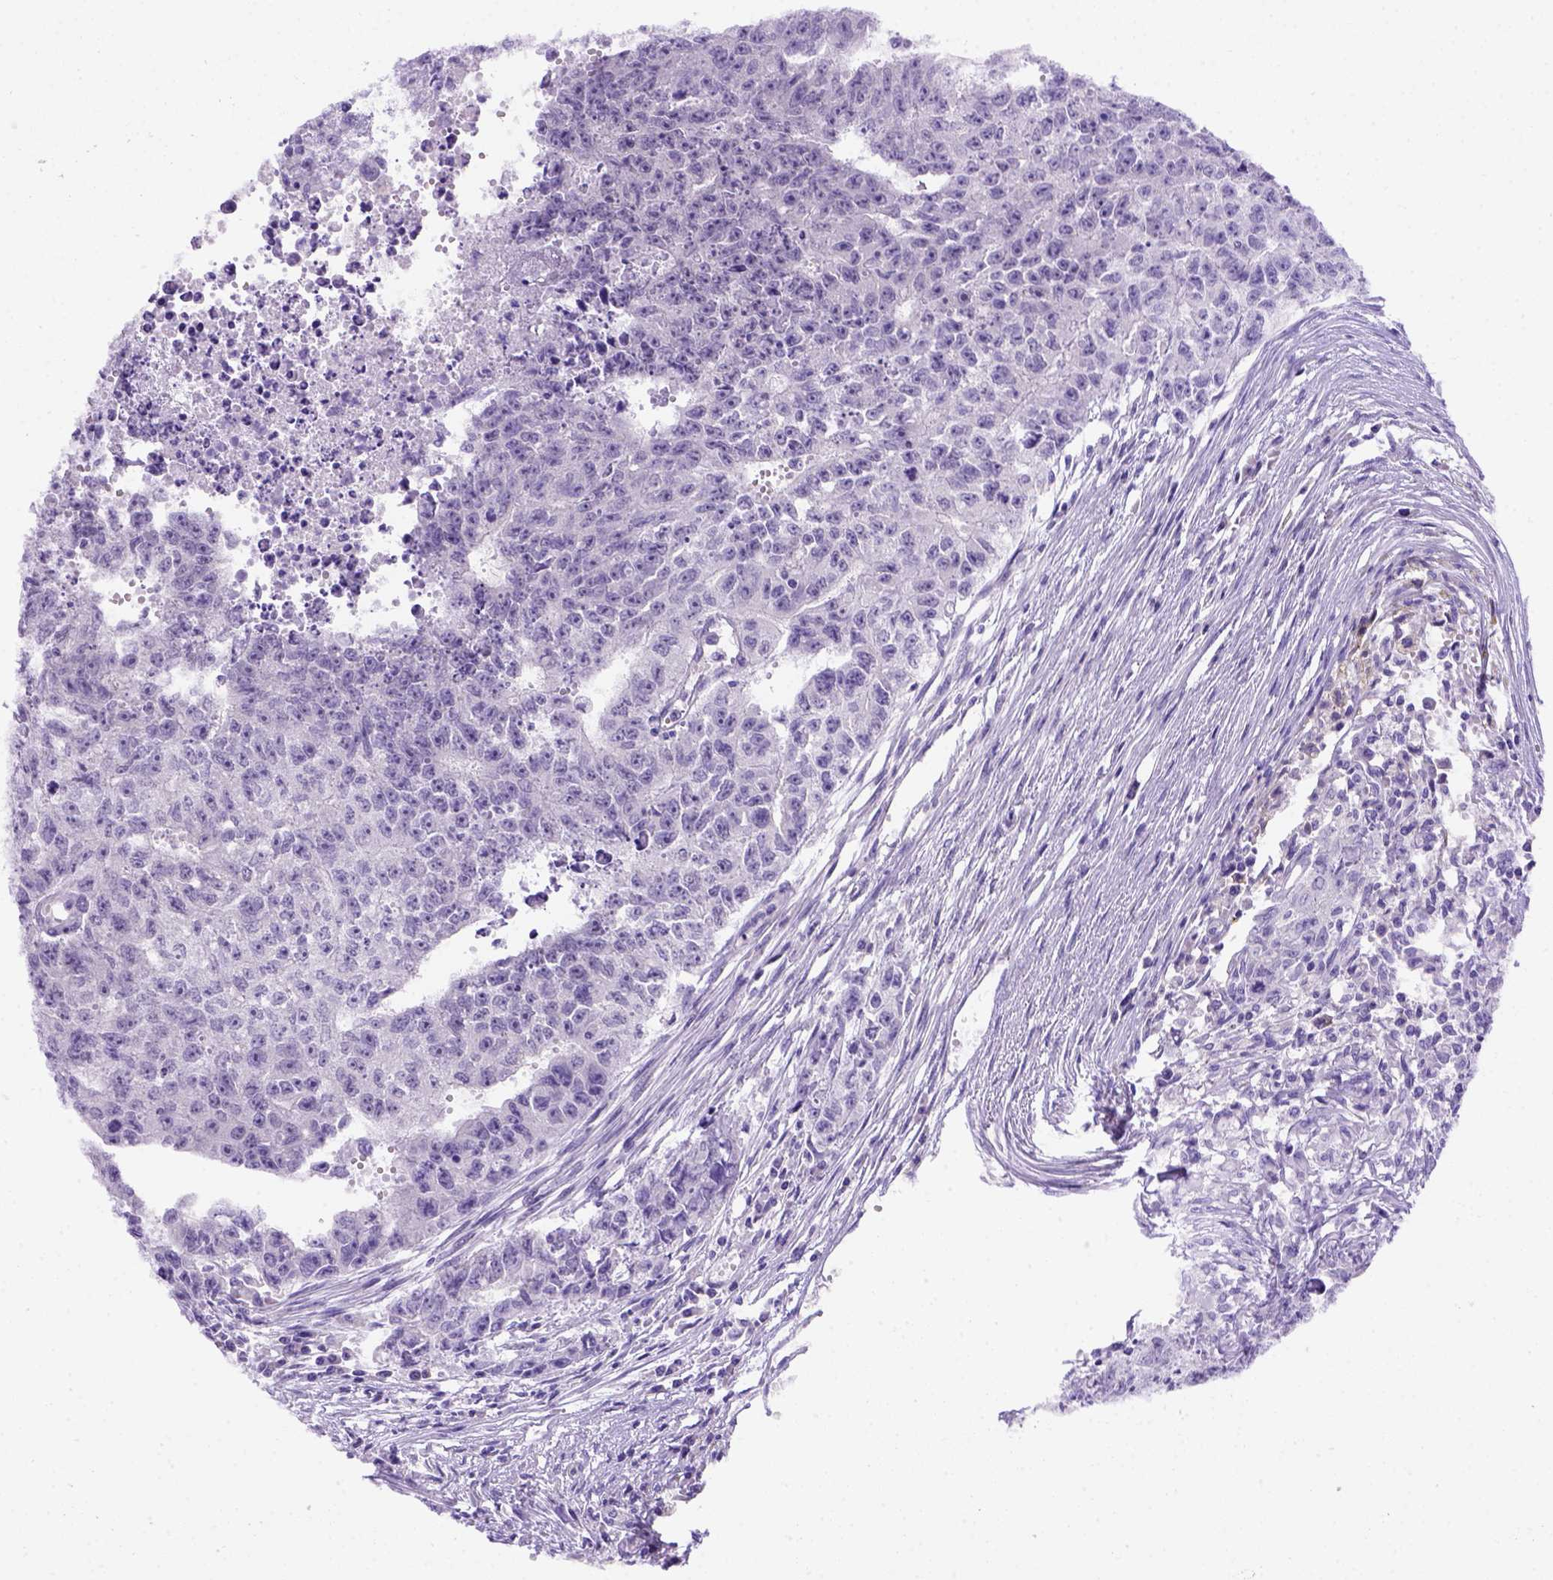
{"staining": {"intensity": "negative", "quantity": "none", "location": "none"}, "tissue": "testis cancer", "cell_type": "Tumor cells", "image_type": "cancer", "snomed": [{"axis": "morphology", "description": "Carcinoma, Embryonal, NOS"}, {"axis": "morphology", "description": "Teratoma, malignant, NOS"}, {"axis": "topography", "description": "Testis"}], "caption": "High magnification brightfield microscopy of testis cancer (malignant teratoma) stained with DAB (brown) and counterstained with hematoxylin (blue): tumor cells show no significant staining.", "gene": "FOXI1", "patient": {"sex": "male", "age": 24}}